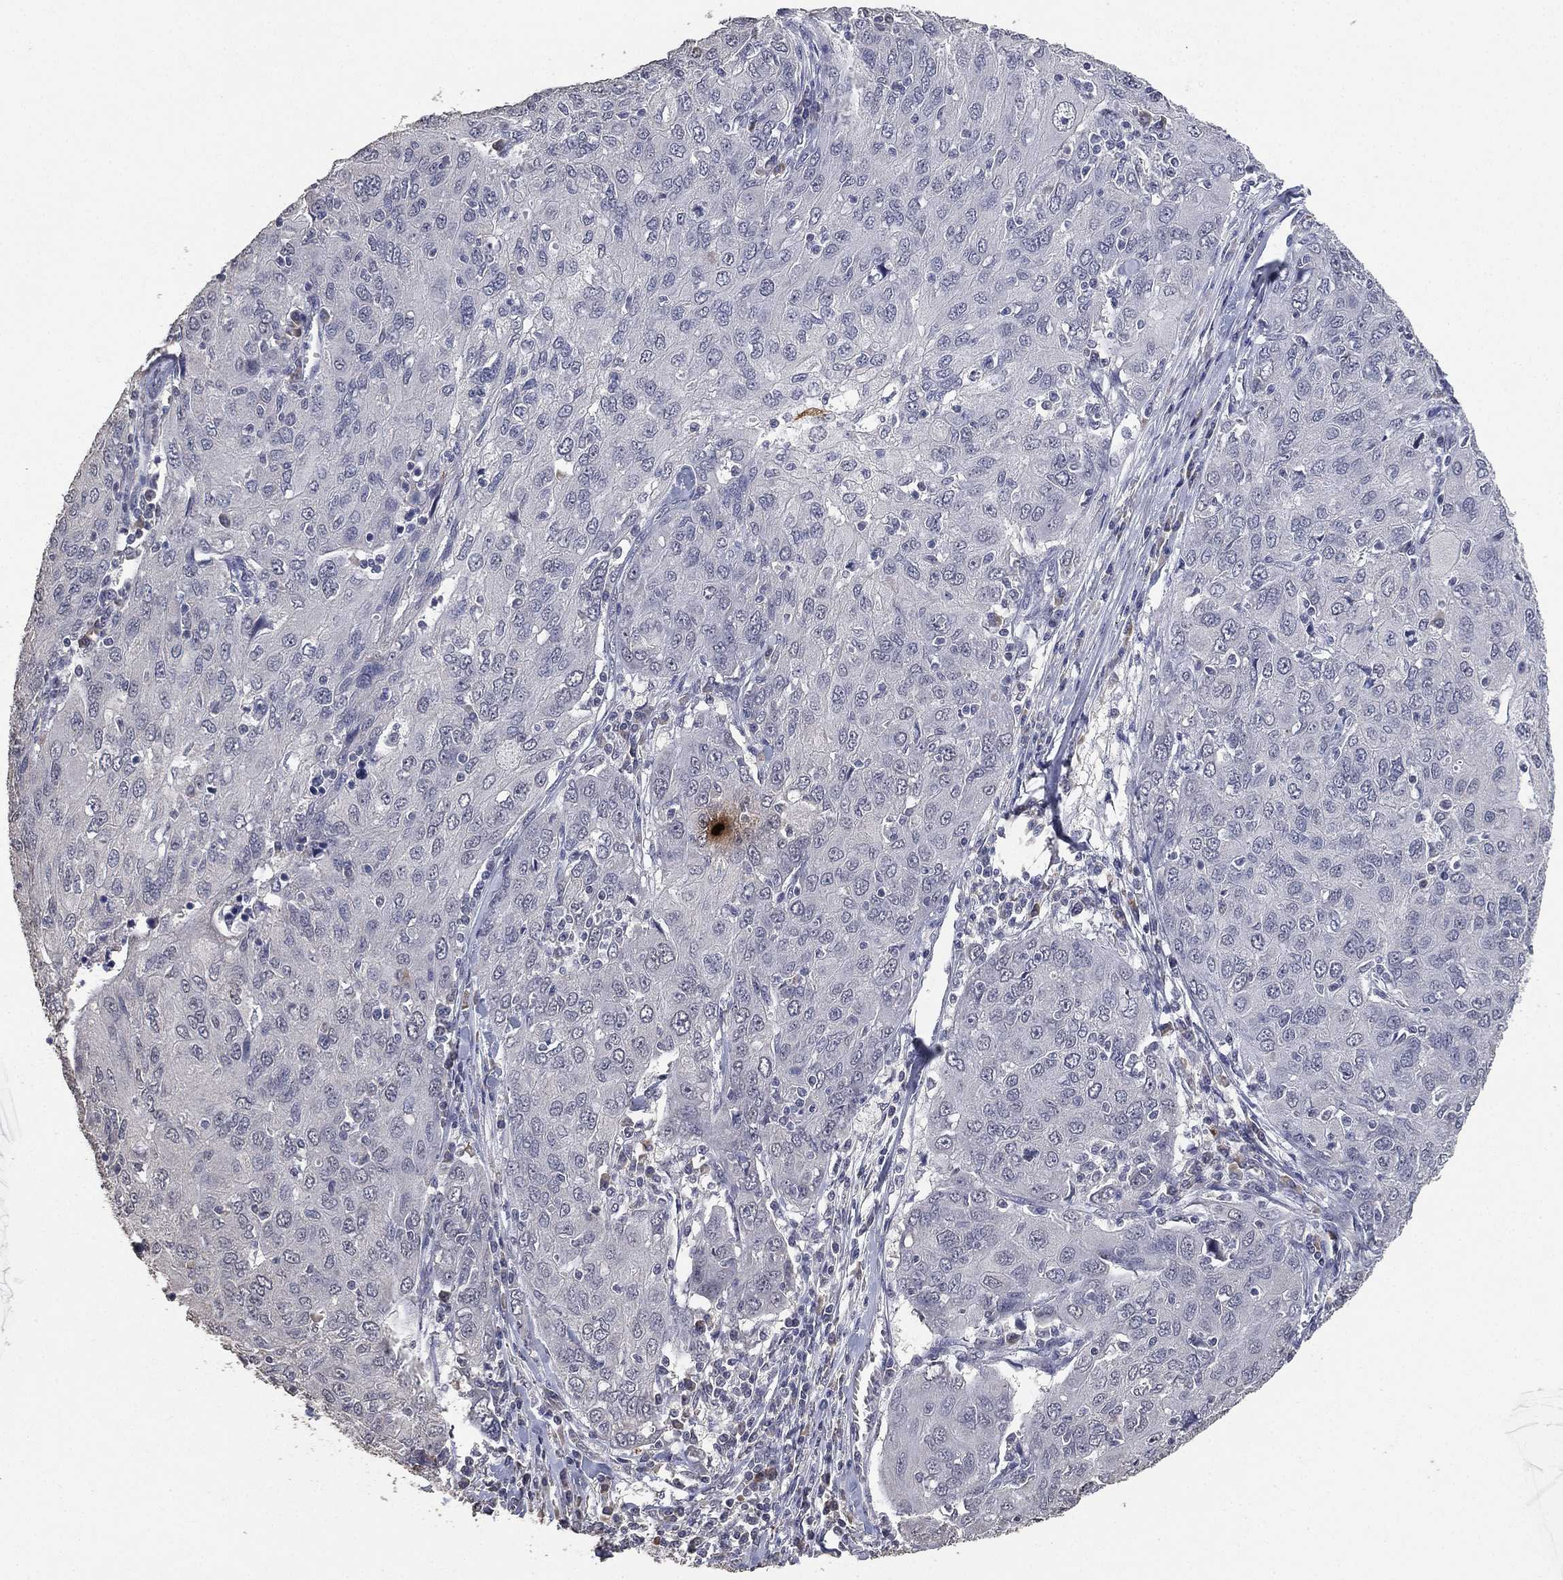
{"staining": {"intensity": "negative", "quantity": "none", "location": "none"}, "tissue": "ovarian cancer", "cell_type": "Tumor cells", "image_type": "cancer", "snomed": [{"axis": "morphology", "description": "Carcinoma, endometroid"}, {"axis": "topography", "description": "Ovary"}], "caption": "This is an IHC micrograph of human endometroid carcinoma (ovarian). There is no staining in tumor cells.", "gene": "DSG1", "patient": {"sex": "female", "age": 50}}